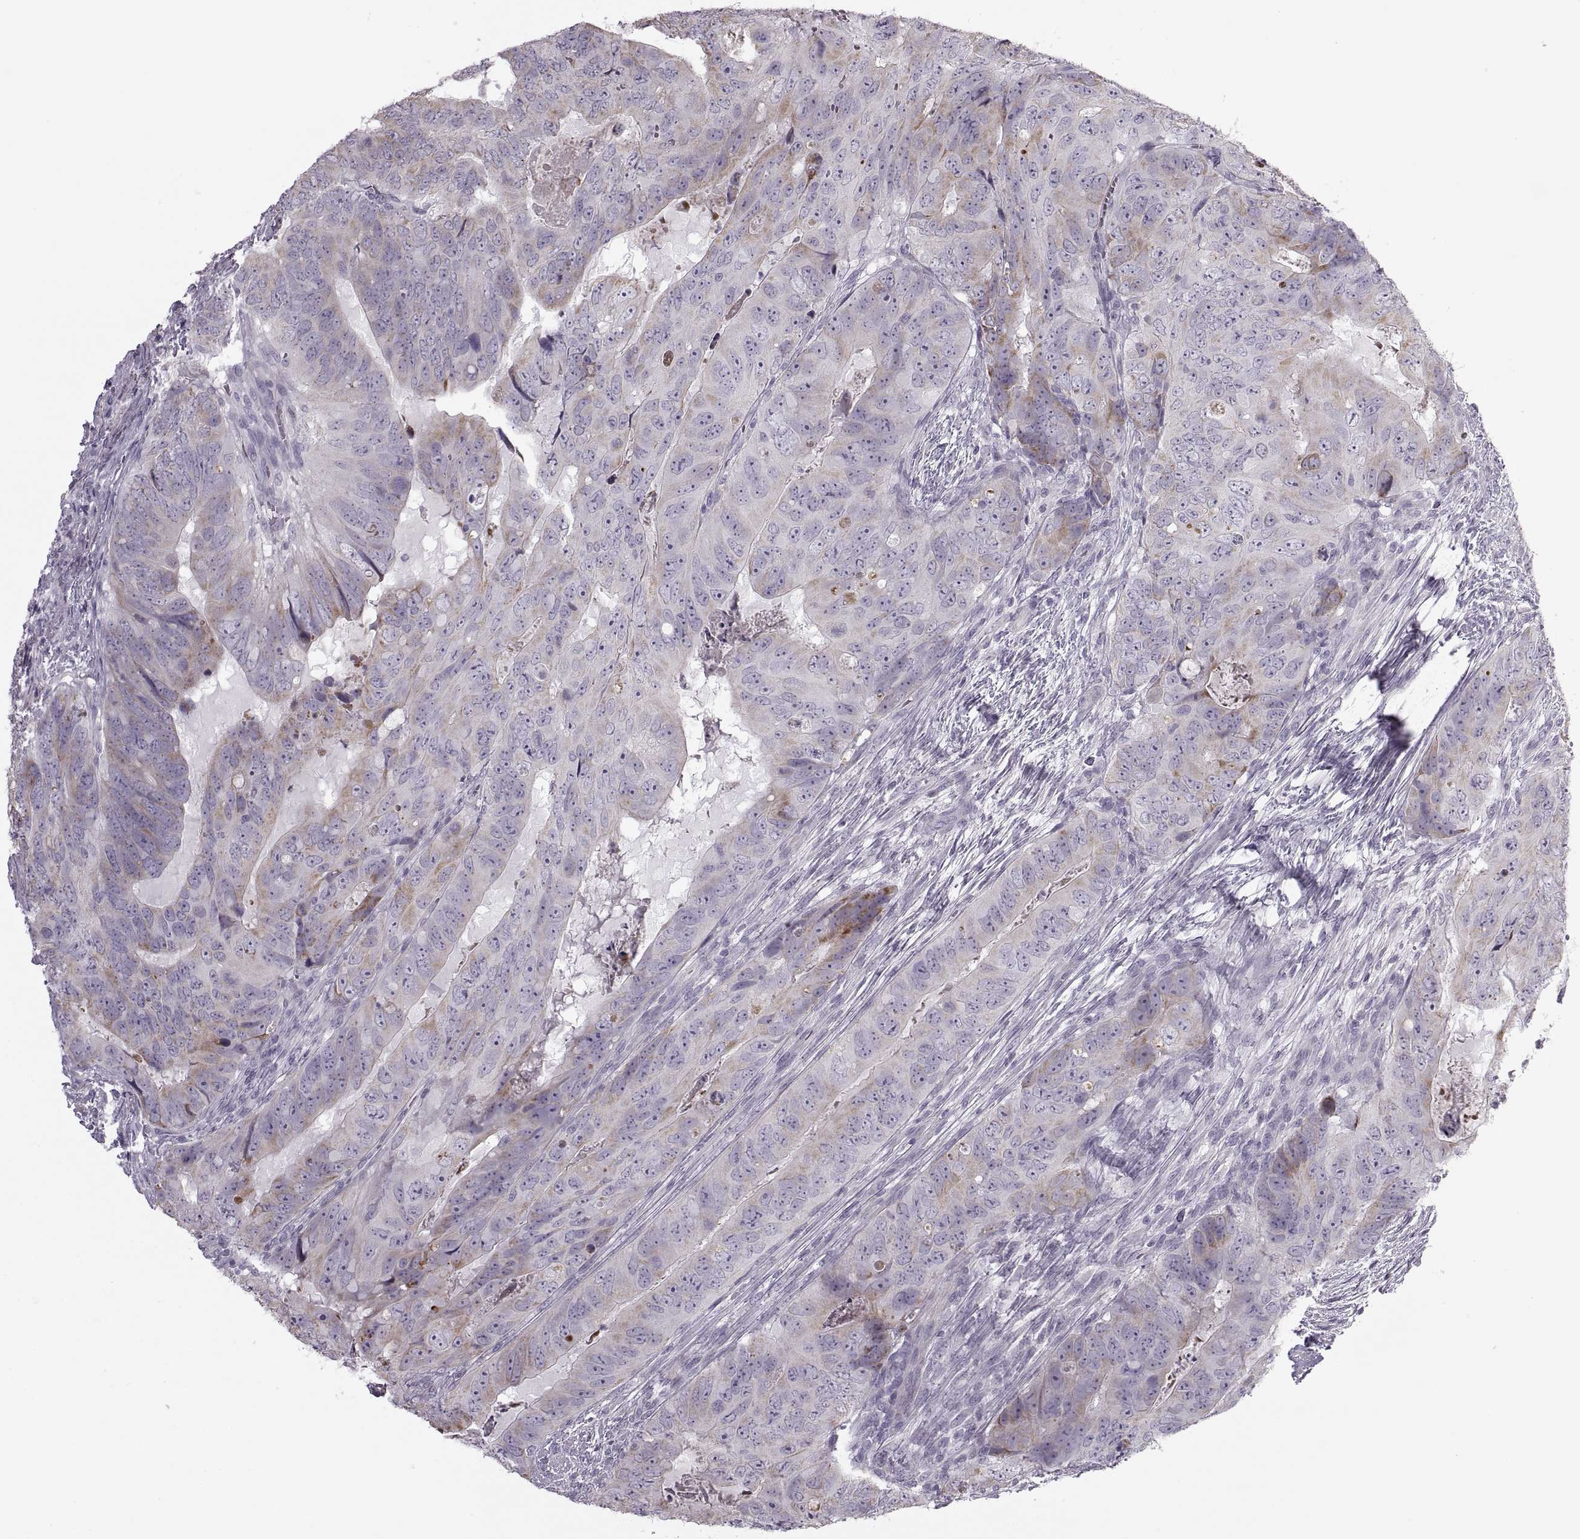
{"staining": {"intensity": "moderate", "quantity": "<25%", "location": "cytoplasmic/membranous"}, "tissue": "colorectal cancer", "cell_type": "Tumor cells", "image_type": "cancer", "snomed": [{"axis": "morphology", "description": "Adenocarcinoma, NOS"}, {"axis": "topography", "description": "Colon"}], "caption": "DAB (3,3'-diaminobenzidine) immunohistochemical staining of colorectal adenocarcinoma exhibits moderate cytoplasmic/membranous protein expression in about <25% of tumor cells.", "gene": "PIERCE1", "patient": {"sex": "male", "age": 79}}